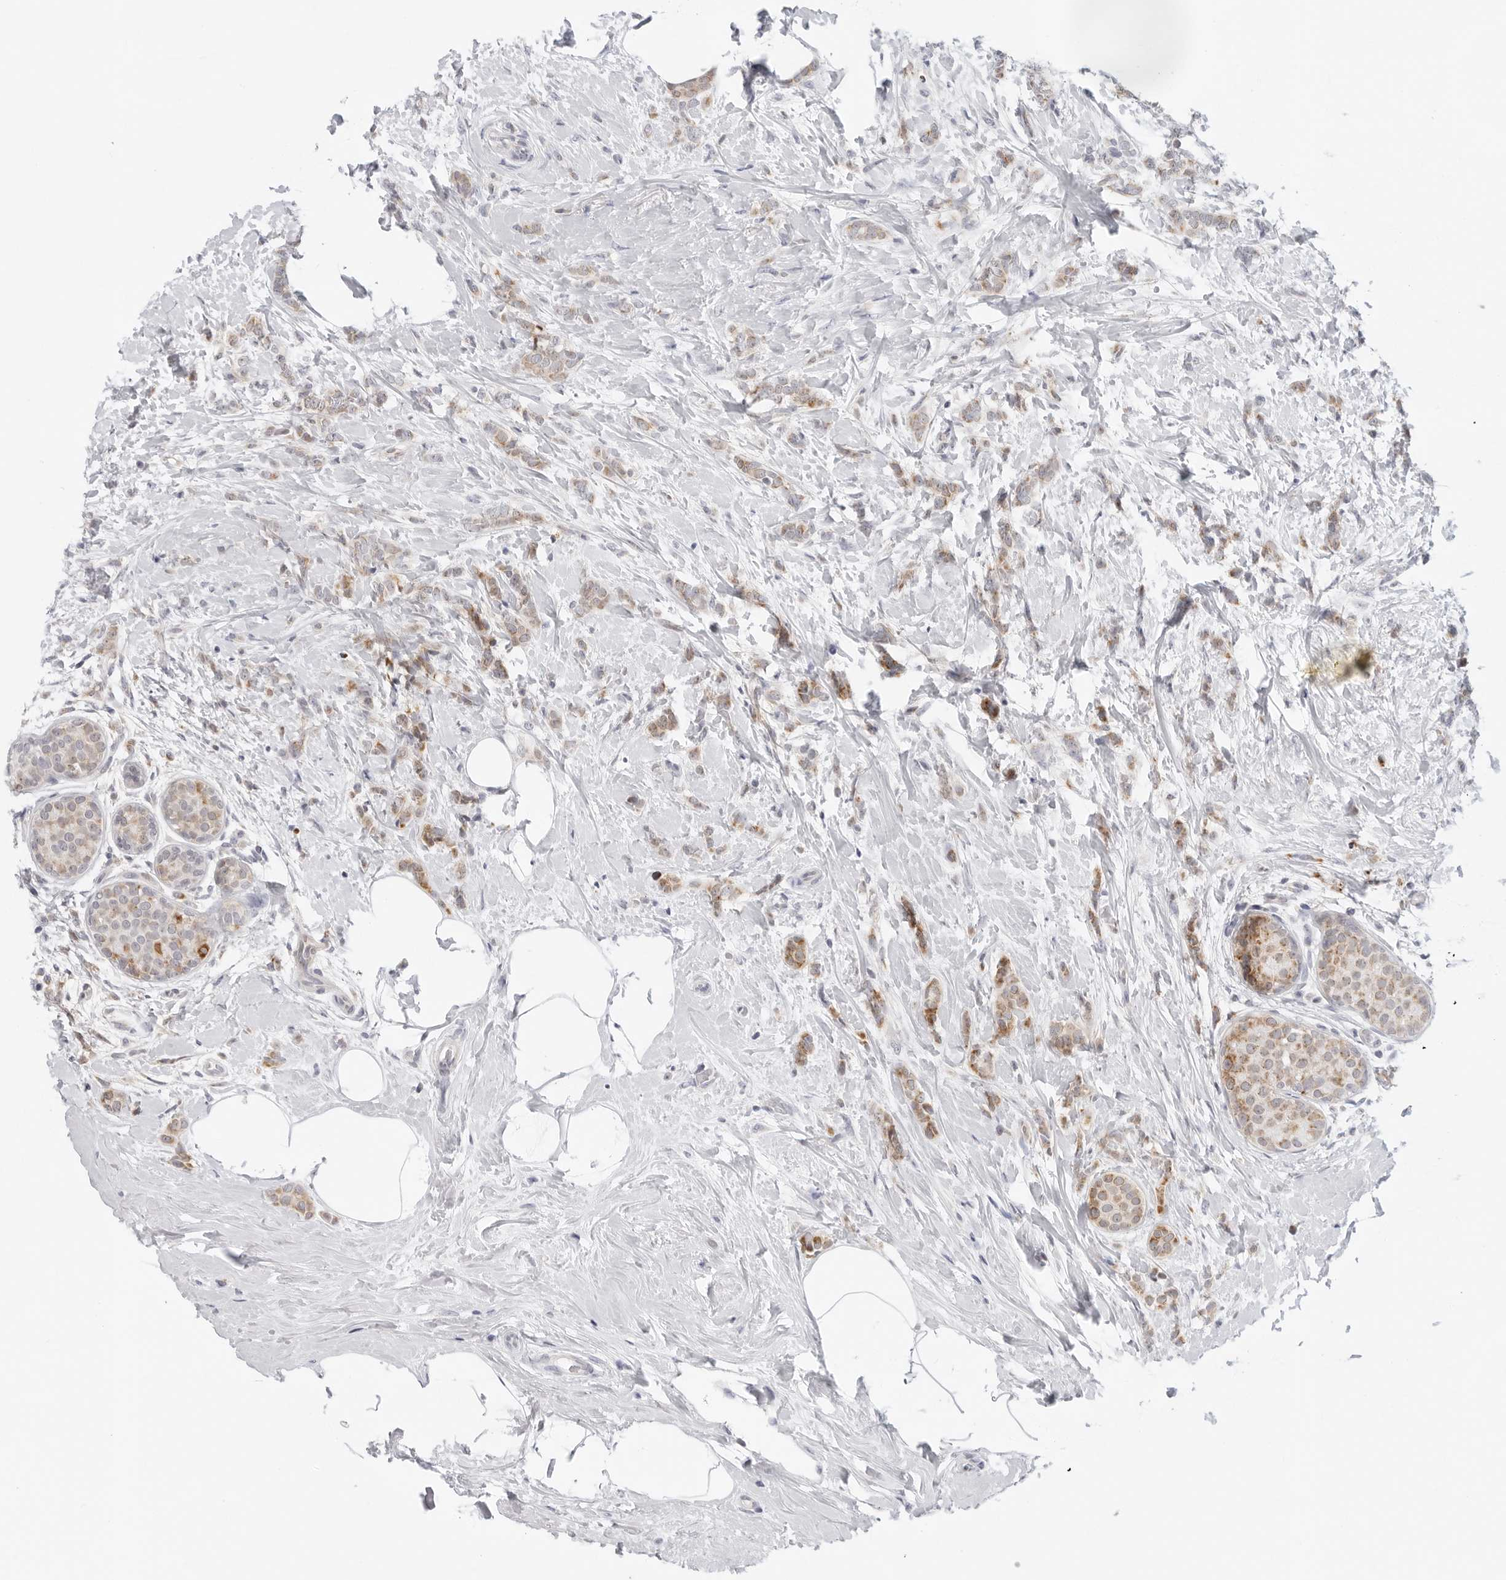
{"staining": {"intensity": "moderate", "quantity": "25%-75%", "location": "cytoplasmic/membranous"}, "tissue": "breast cancer", "cell_type": "Tumor cells", "image_type": "cancer", "snomed": [{"axis": "morphology", "description": "Lobular carcinoma, in situ"}, {"axis": "morphology", "description": "Lobular carcinoma"}, {"axis": "topography", "description": "Breast"}], "caption": "Immunohistochemical staining of breast lobular carcinoma demonstrates moderate cytoplasmic/membranous protein expression in approximately 25%-75% of tumor cells.", "gene": "CIART", "patient": {"sex": "female", "age": 41}}